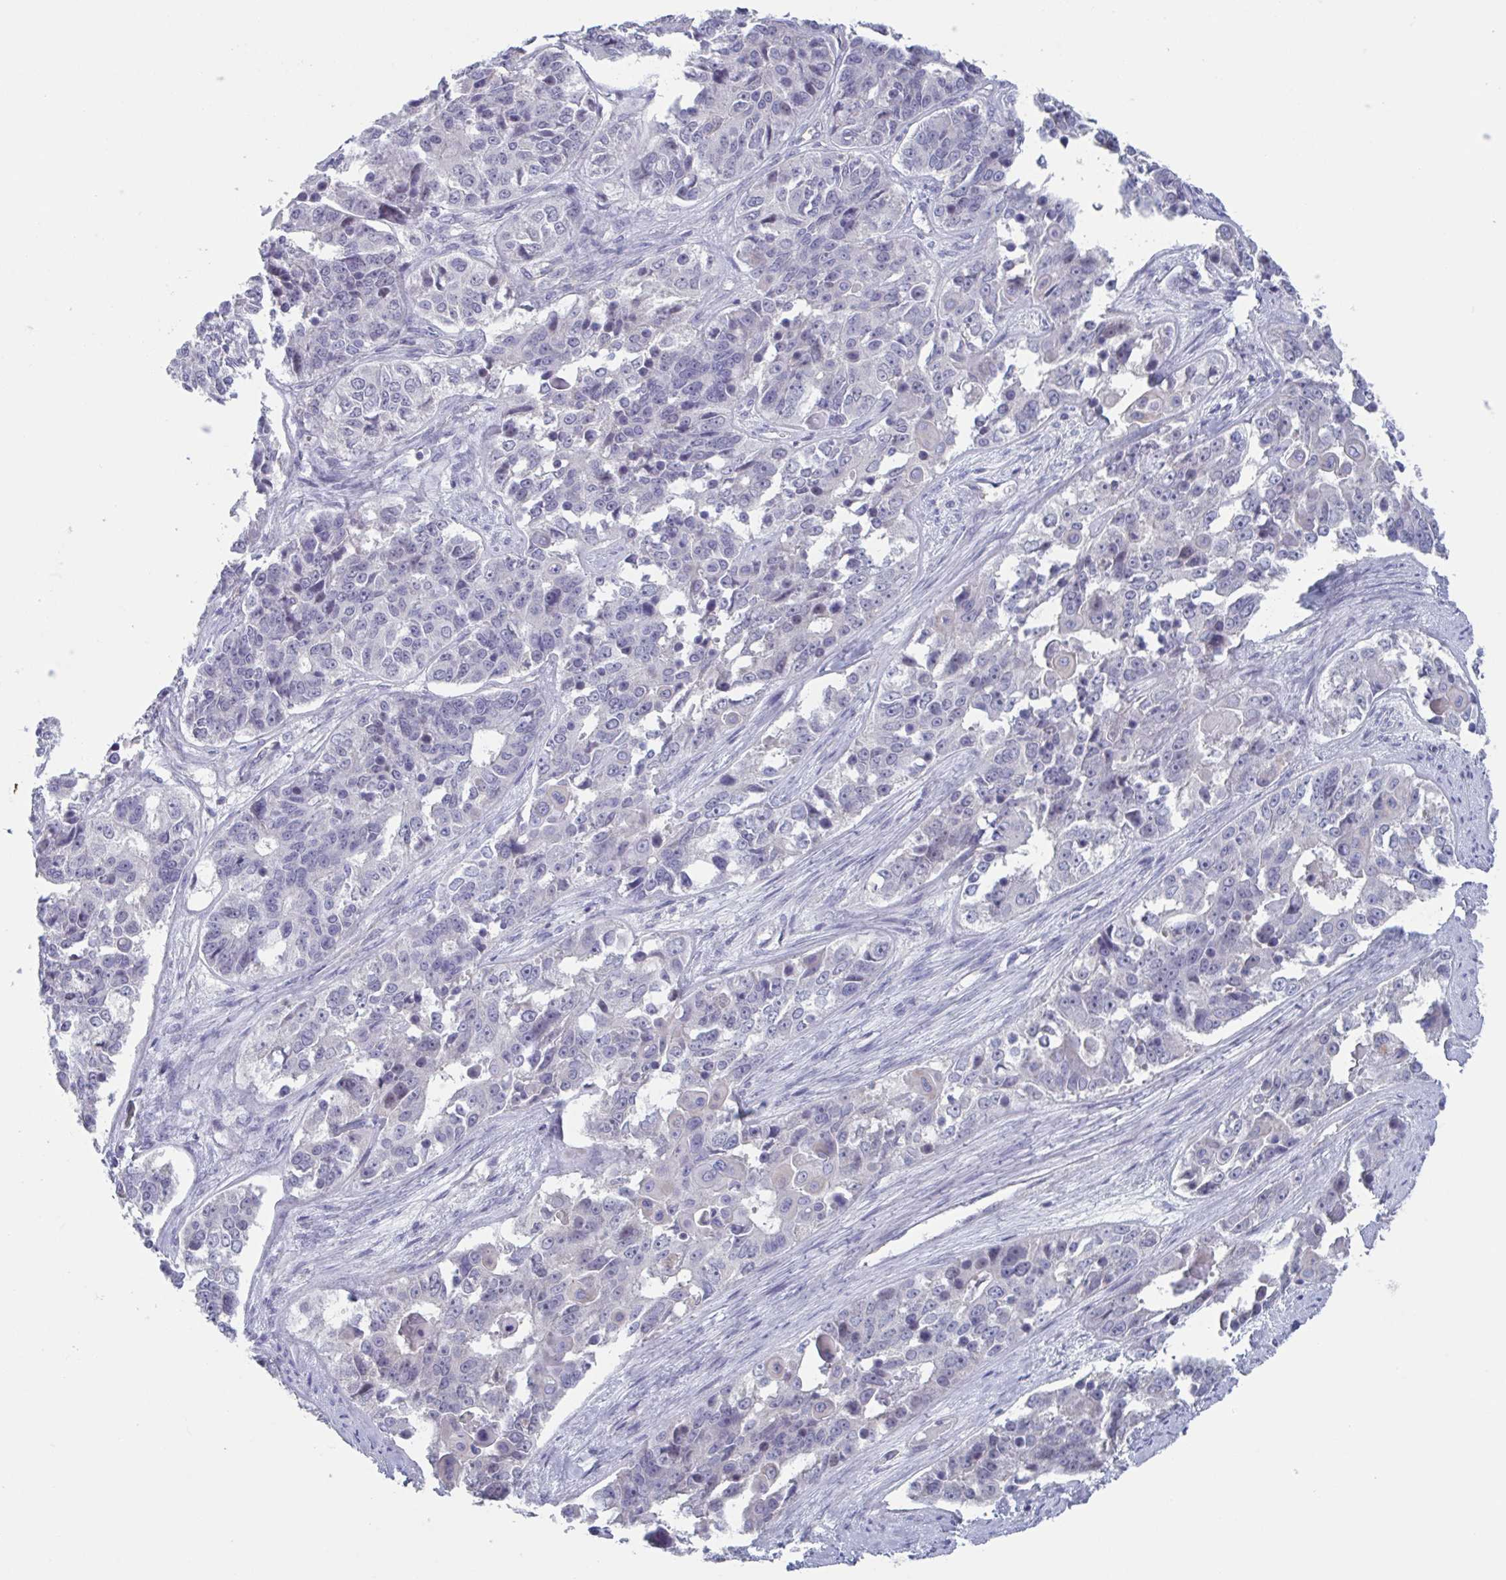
{"staining": {"intensity": "negative", "quantity": "none", "location": "none"}, "tissue": "ovarian cancer", "cell_type": "Tumor cells", "image_type": "cancer", "snomed": [{"axis": "morphology", "description": "Carcinoma, endometroid"}, {"axis": "topography", "description": "Ovary"}], "caption": "Tumor cells are negative for protein expression in human ovarian endometroid carcinoma.", "gene": "STK26", "patient": {"sex": "female", "age": 51}}